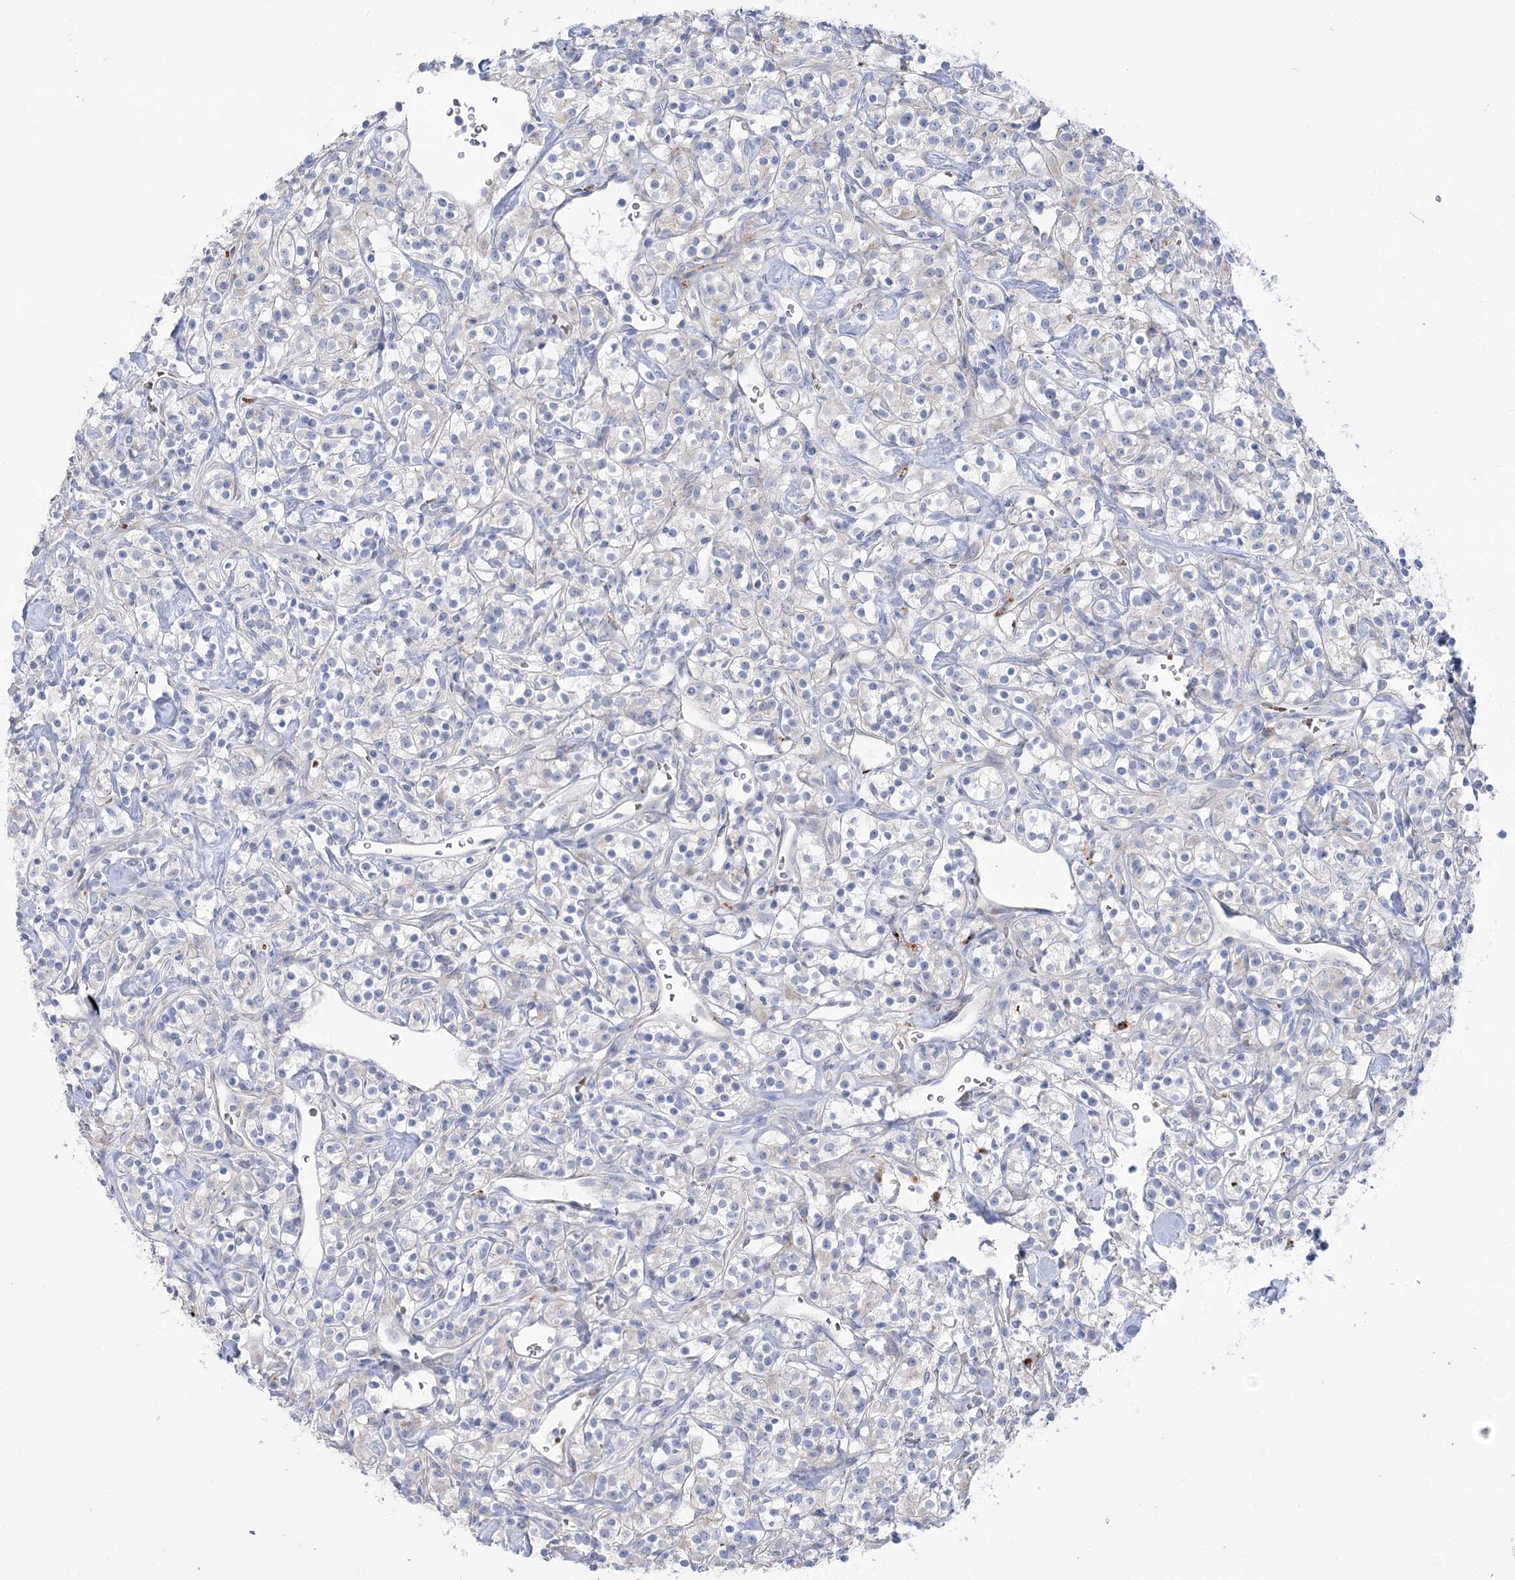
{"staining": {"intensity": "negative", "quantity": "none", "location": "none"}, "tissue": "renal cancer", "cell_type": "Tumor cells", "image_type": "cancer", "snomed": [{"axis": "morphology", "description": "Adenocarcinoma, NOS"}, {"axis": "topography", "description": "Kidney"}], "caption": "This is an IHC histopathology image of renal adenocarcinoma. There is no expression in tumor cells.", "gene": "SIAE", "patient": {"sex": "male", "age": 77}}